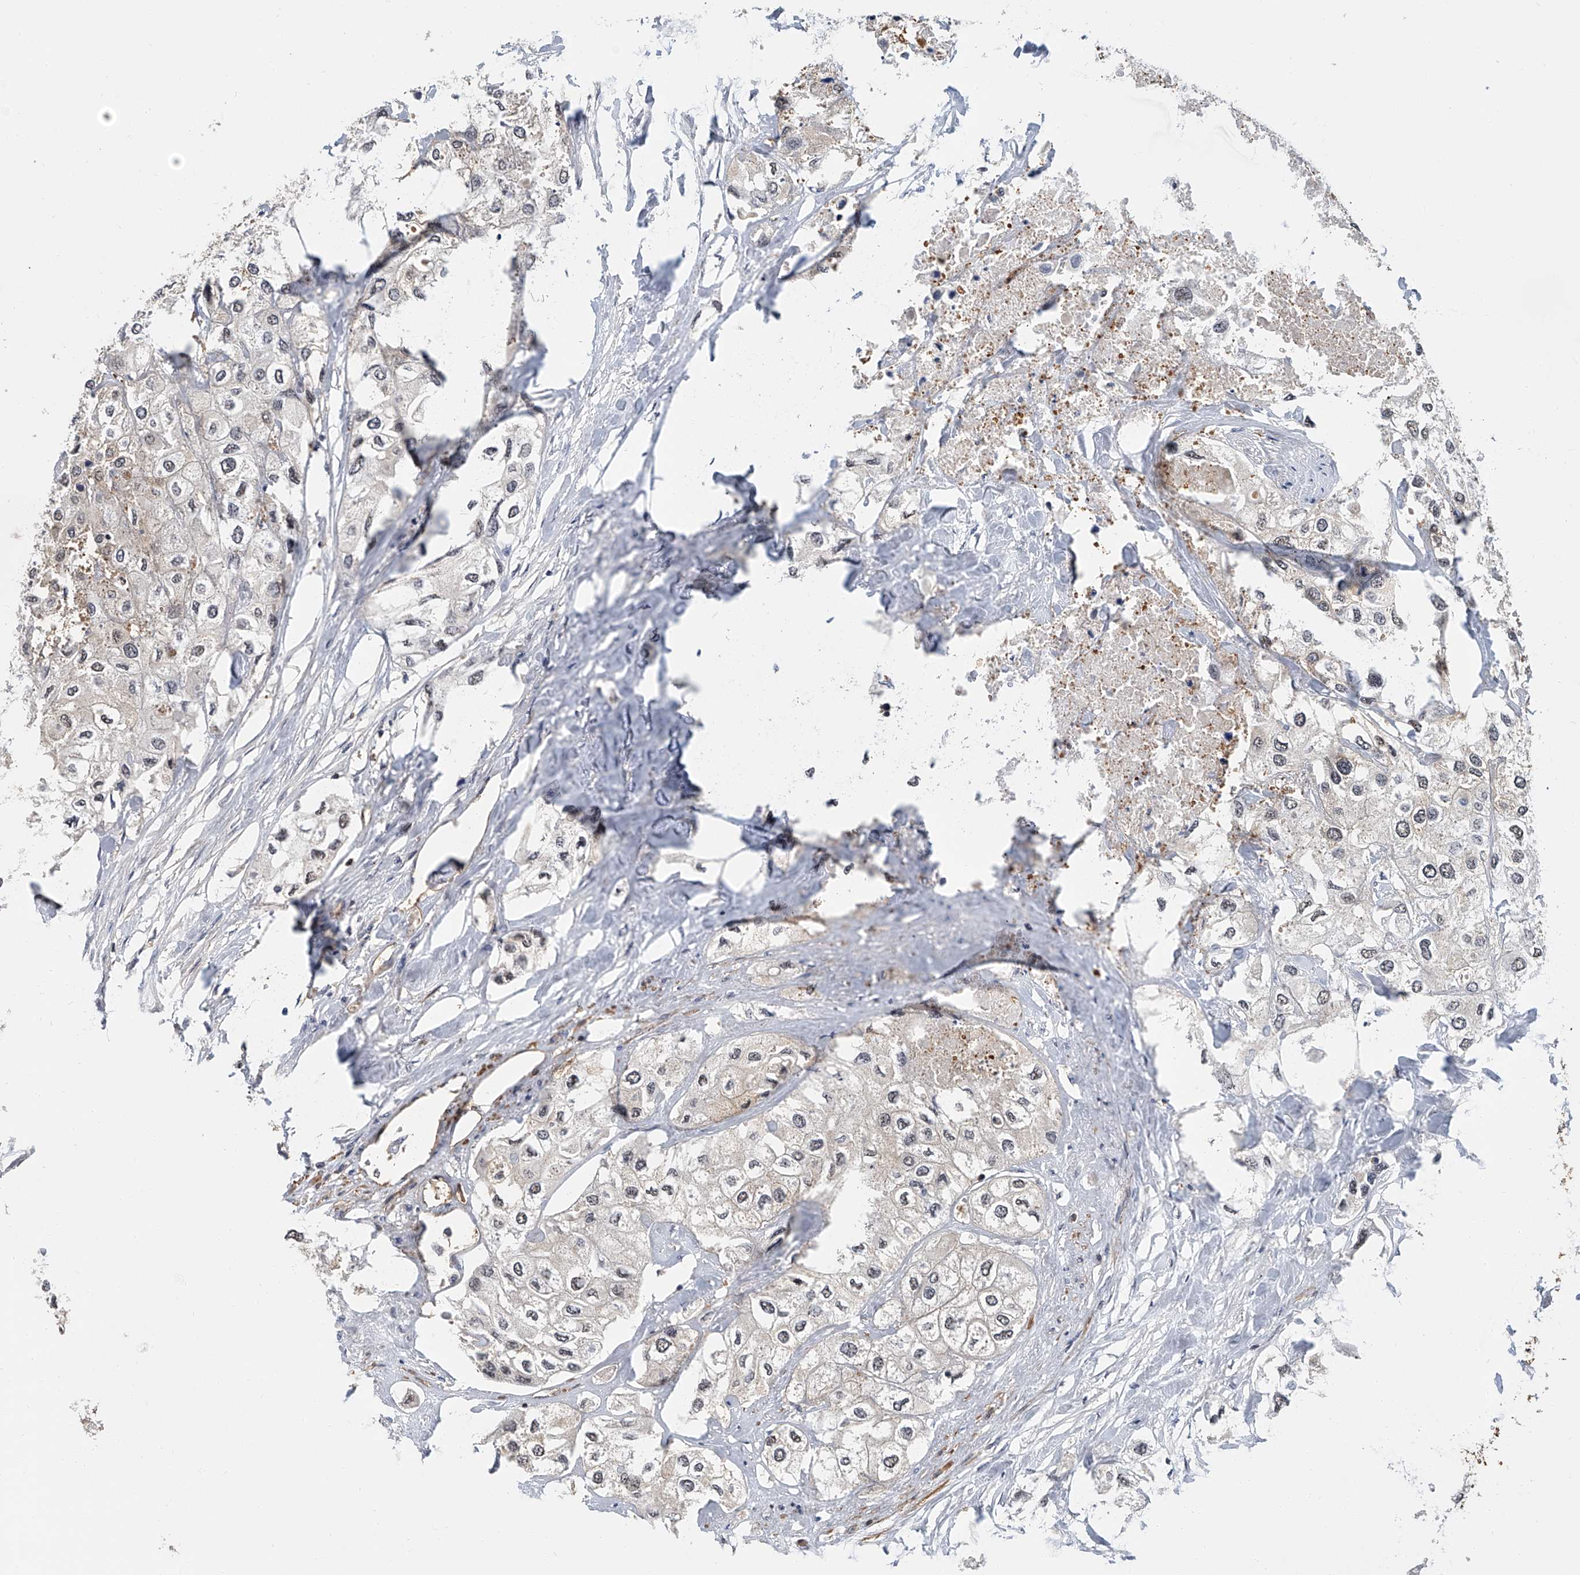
{"staining": {"intensity": "negative", "quantity": "none", "location": "none"}, "tissue": "urothelial cancer", "cell_type": "Tumor cells", "image_type": "cancer", "snomed": [{"axis": "morphology", "description": "Urothelial carcinoma, High grade"}, {"axis": "topography", "description": "Urinary bladder"}], "caption": "Protein analysis of urothelial cancer demonstrates no significant staining in tumor cells.", "gene": "CD200", "patient": {"sex": "male", "age": 64}}